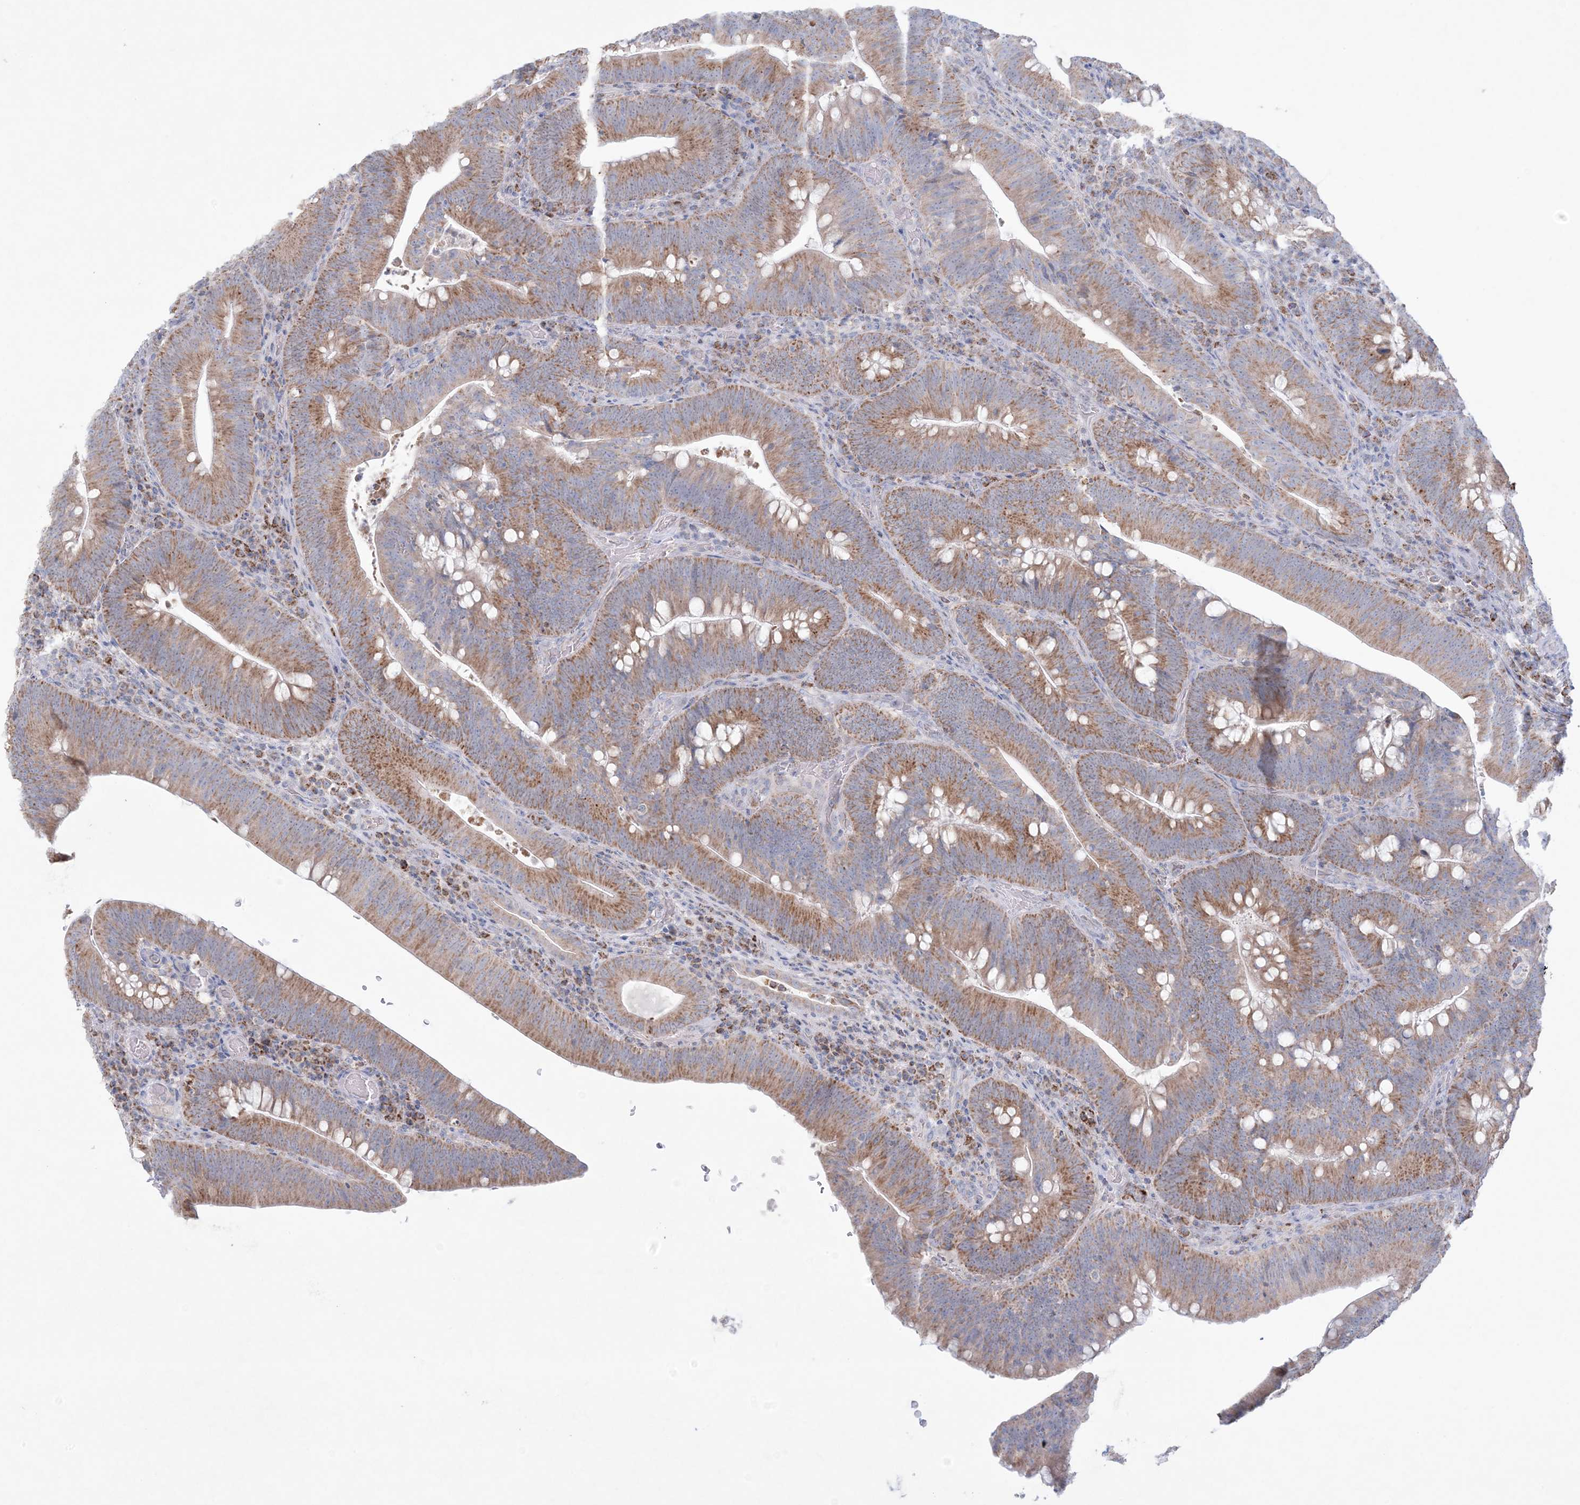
{"staining": {"intensity": "moderate", "quantity": ">75%", "location": "cytoplasmic/membranous"}, "tissue": "colorectal cancer", "cell_type": "Tumor cells", "image_type": "cancer", "snomed": [{"axis": "morphology", "description": "Normal tissue, NOS"}, {"axis": "topography", "description": "Colon"}], "caption": "Approximately >75% of tumor cells in human colorectal cancer show moderate cytoplasmic/membranous protein expression as visualized by brown immunohistochemical staining.", "gene": "KCTD6", "patient": {"sex": "female", "age": 82}}